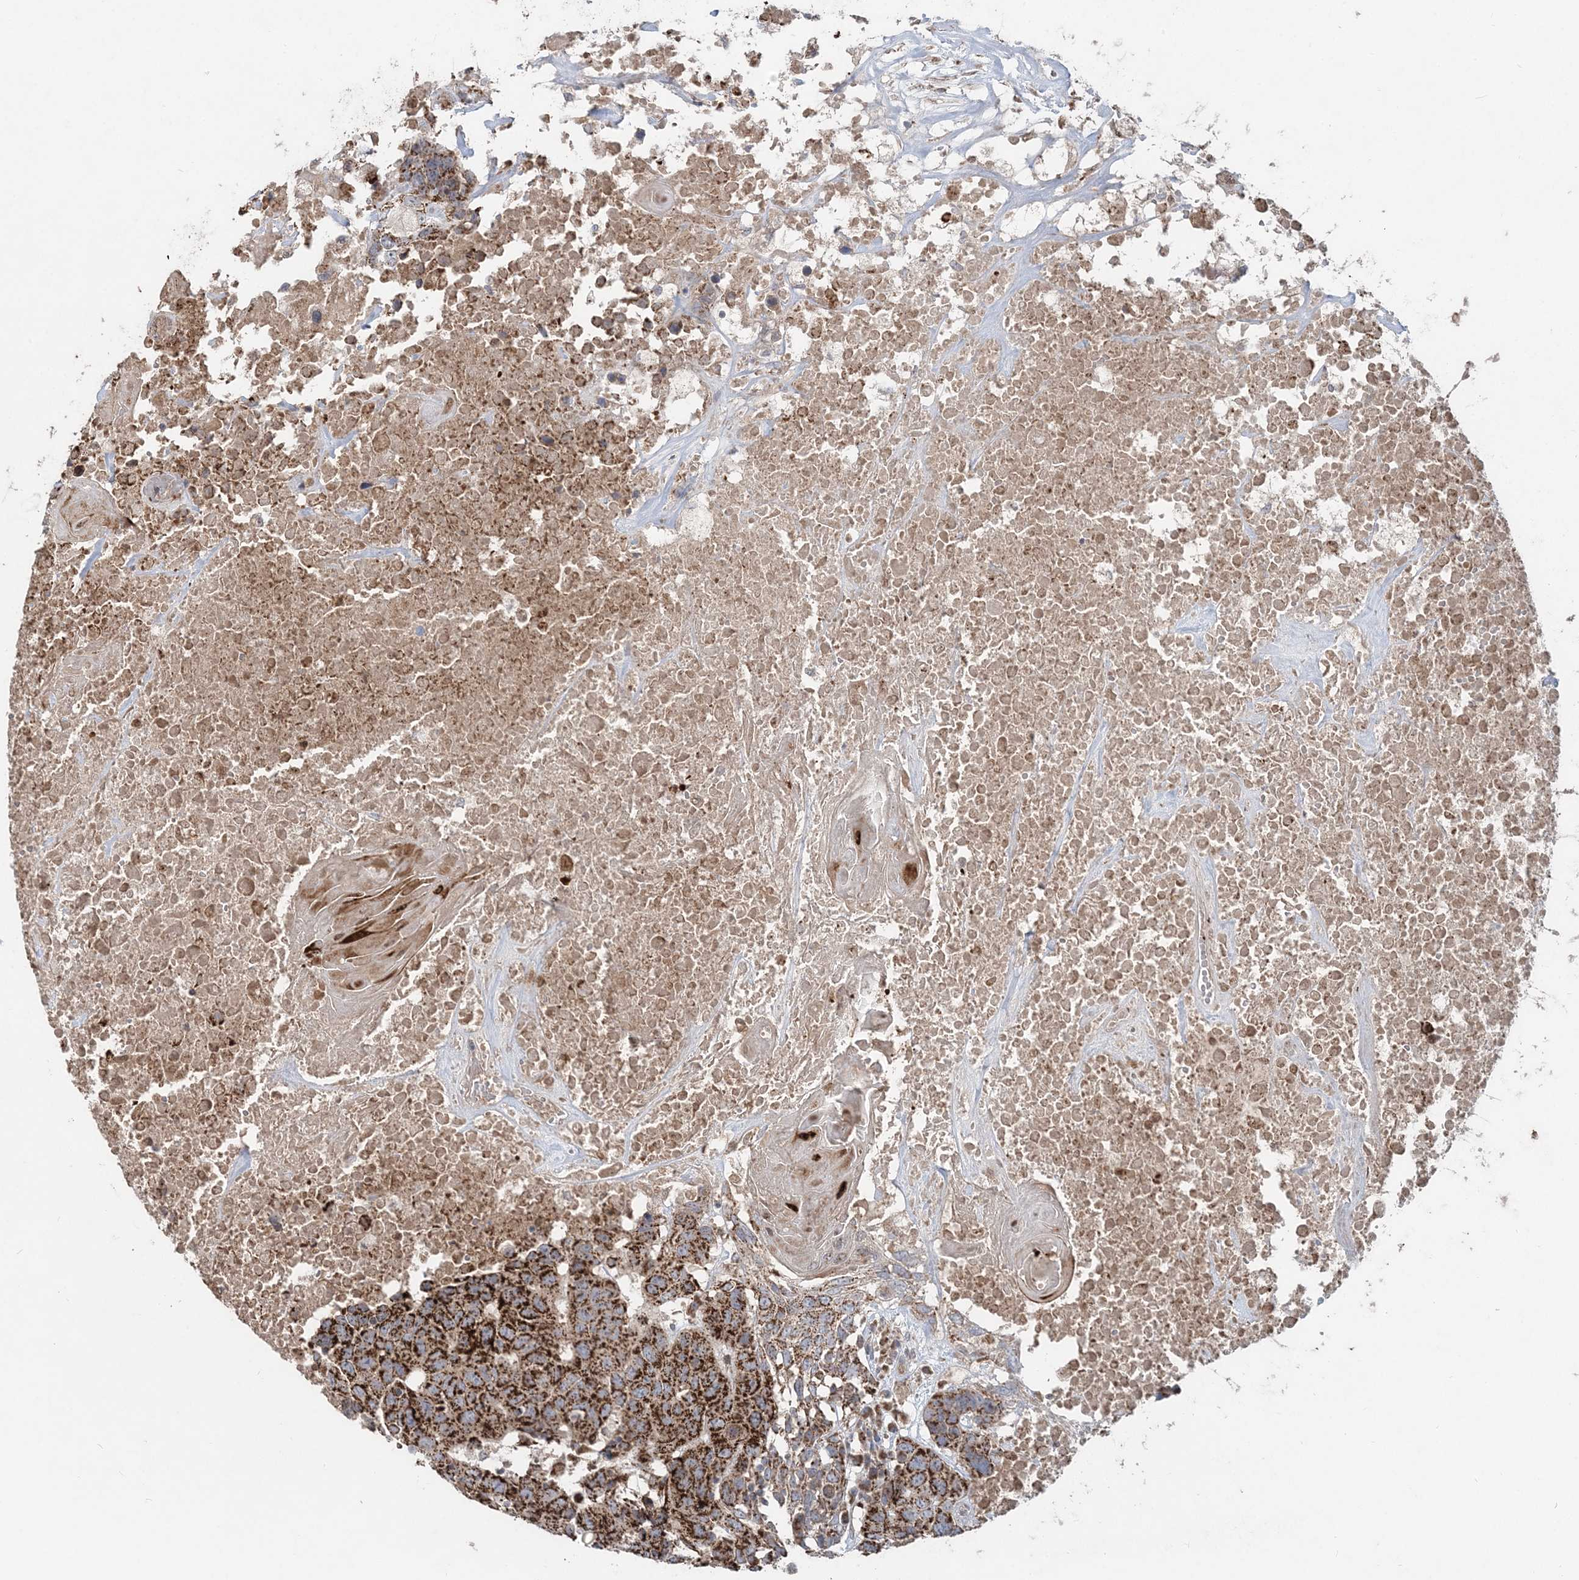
{"staining": {"intensity": "strong", "quantity": ">75%", "location": "cytoplasmic/membranous"}, "tissue": "head and neck cancer", "cell_type": "Tumor cells", "image_type": "cancer", "snomed": [{"axis": "morphology", "description": "Squamous cell carcinoma, NOS"}, {"axis": "topography", "description": "Head-Neck"}], "caption": "Head and neck cancer stained with a protein marker shows strong staining in tumor cells.", "gene": "LRPPRC", "patient": {"sex": "male", "age": 66}}